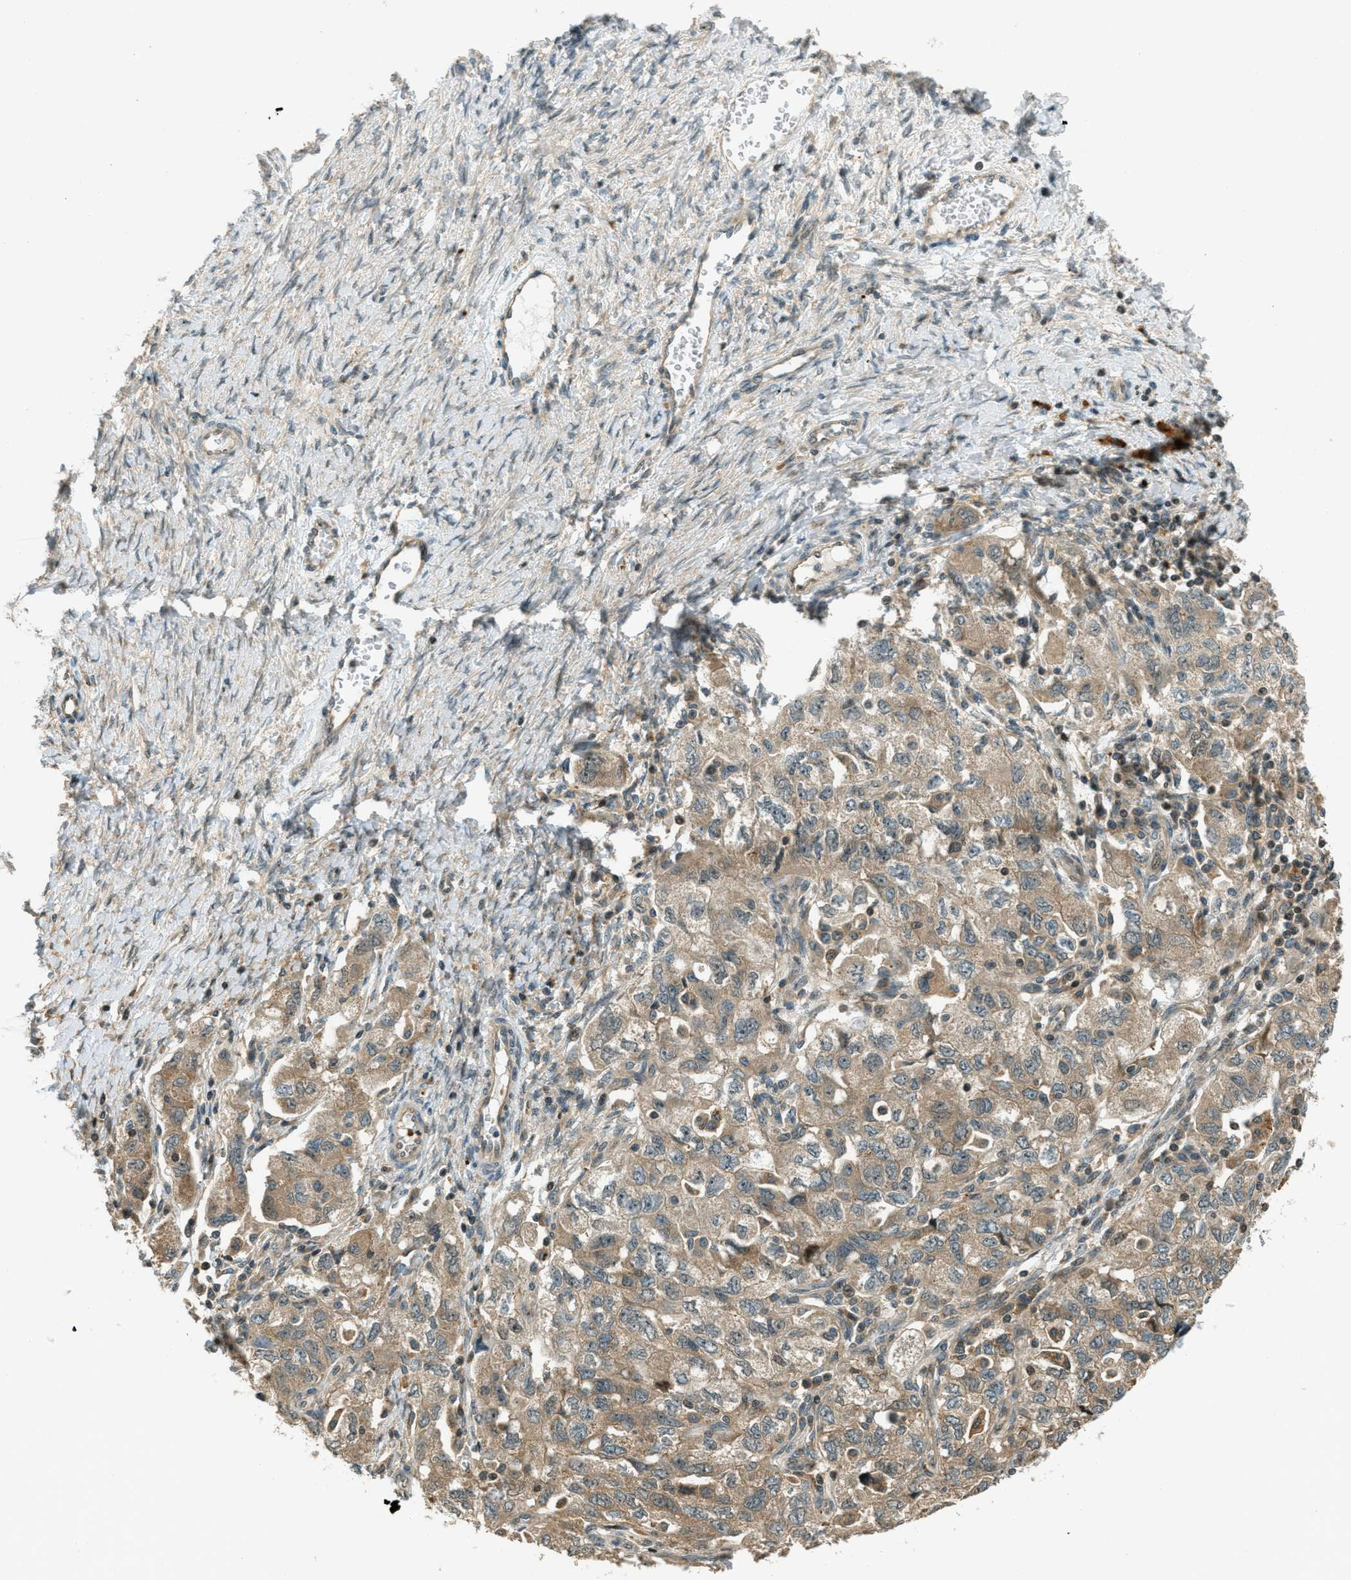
{"staining": {"intensity": "moderate", "quantity": ">75%", "location": "cytoplasmic/membranous"}, "tissue": "ovarian cancer", "cell_type": "Tumor cells", "image_type": "cancer", "snomed": [{"axis": "morphology", "description": "Carcinoma, NOS"}, {"axis": "morphology", "description": "Cystadenocarcinoma, serous, NOS"}, {"axis": "topography", "description": "Ovary"}], "caption": "Protein positivity by IHC demonstrates moderate cytoplasmic/membranous positivity in about >75% of tumor cells in ovarian cancer.", "gene": "PTPN23", "patient": {"sex": "female", "age": 69}}